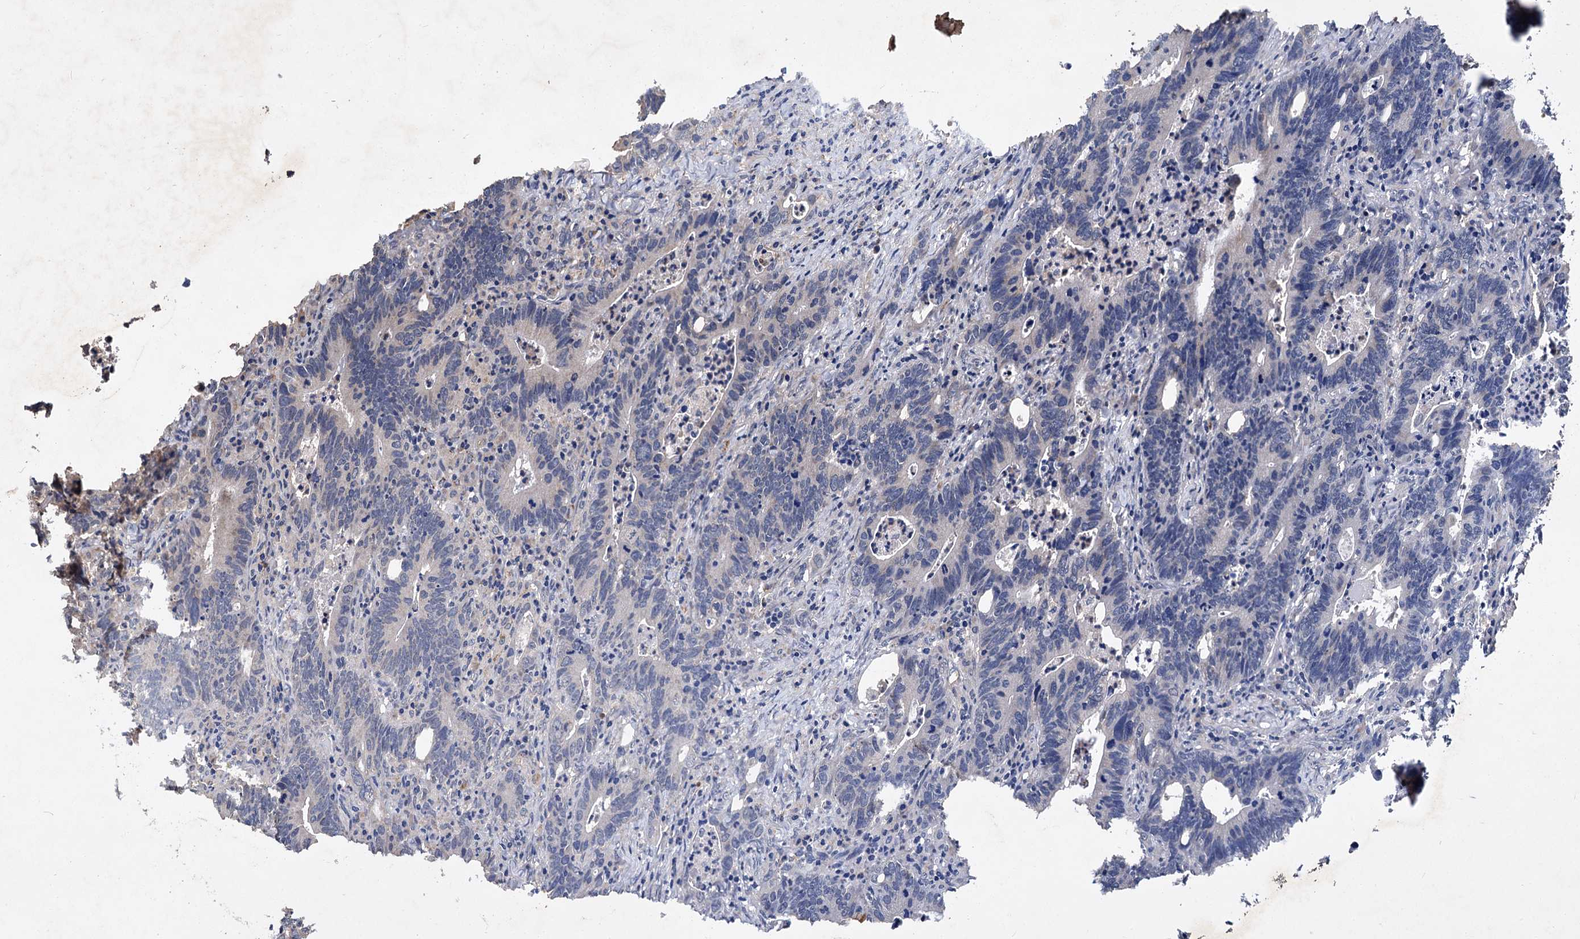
{"staining": {"intensity": "negative", "quantity": "none", "location": "none"}, "tissue": "colorectal cancer", "cell_type": "Tumor cells", "image_type": "cancer", "snomed": [{"axis": "morphology", "description": "Adenocarcinoma, NOS"}, {"axis": "topography", "description": "Colon"}], "caption": "Immunohistochemistry of human adenocarcinoma (colorectal) demonstrates no positivity in tumor cells.", "gene": "MBD6", "patient": {"sex": "female", "age": 75}}